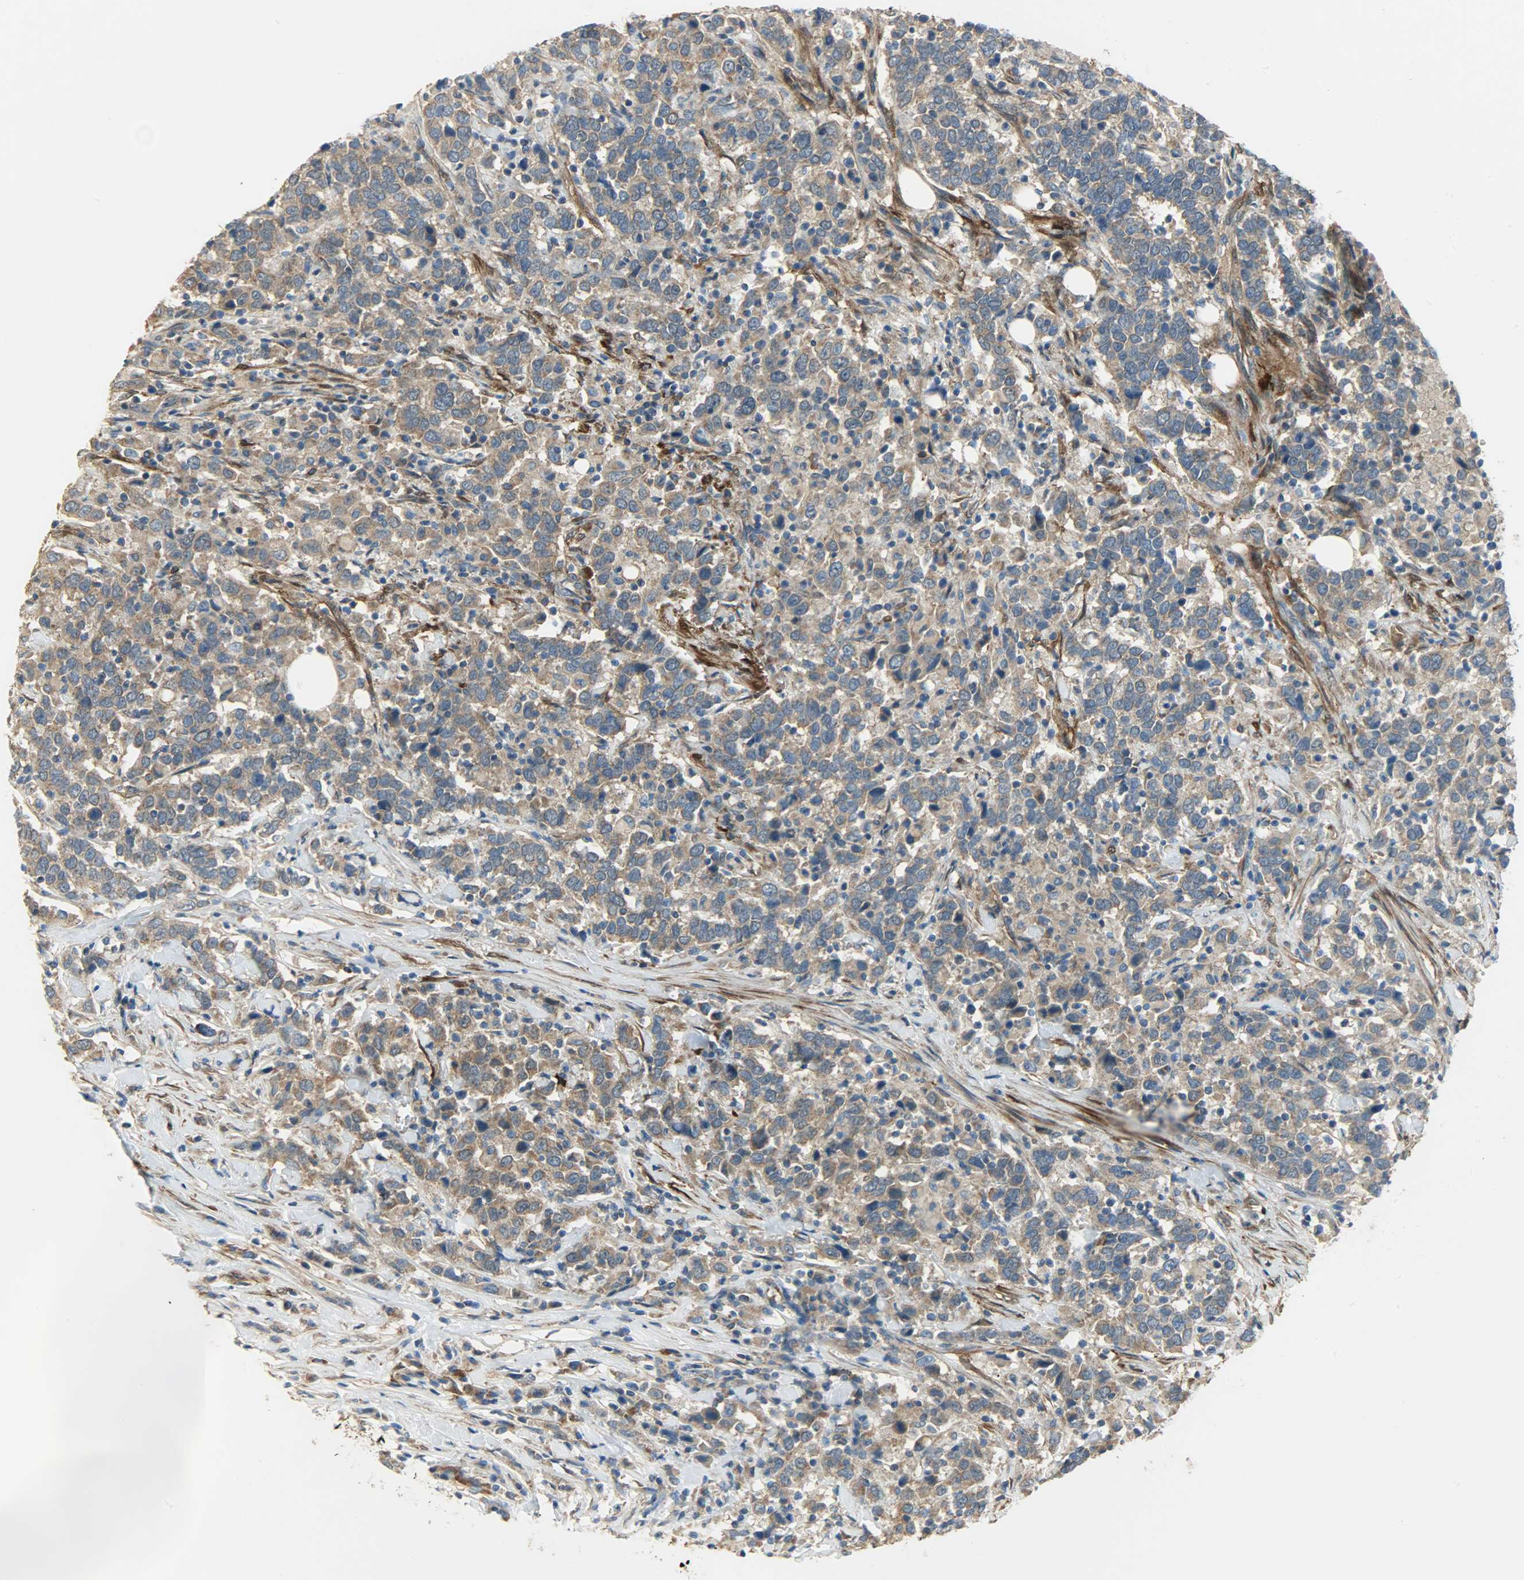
{"staining": {"intensity": "moderate", "quantity": ">75%", "location": "cytoplasmic/membranous"}, "tissue": "urothelial cancer", "cell_type": "Tumor cells", "image_type": "cancer", "snomed": [{"axis": "morphology", "description": "Urothelial carcinoma, High grade"}, {"axis": "topography", "description": "Urinary bladder"}], "caption": "Immunohistochemical staining of human high-grade urothelial carcinoma shows moderate cytoplasmic/membranous protein expression in approximately >75% of tumor cells.", "gene": "C1orf198", "patient": {"sex": "male", "age": 61}}